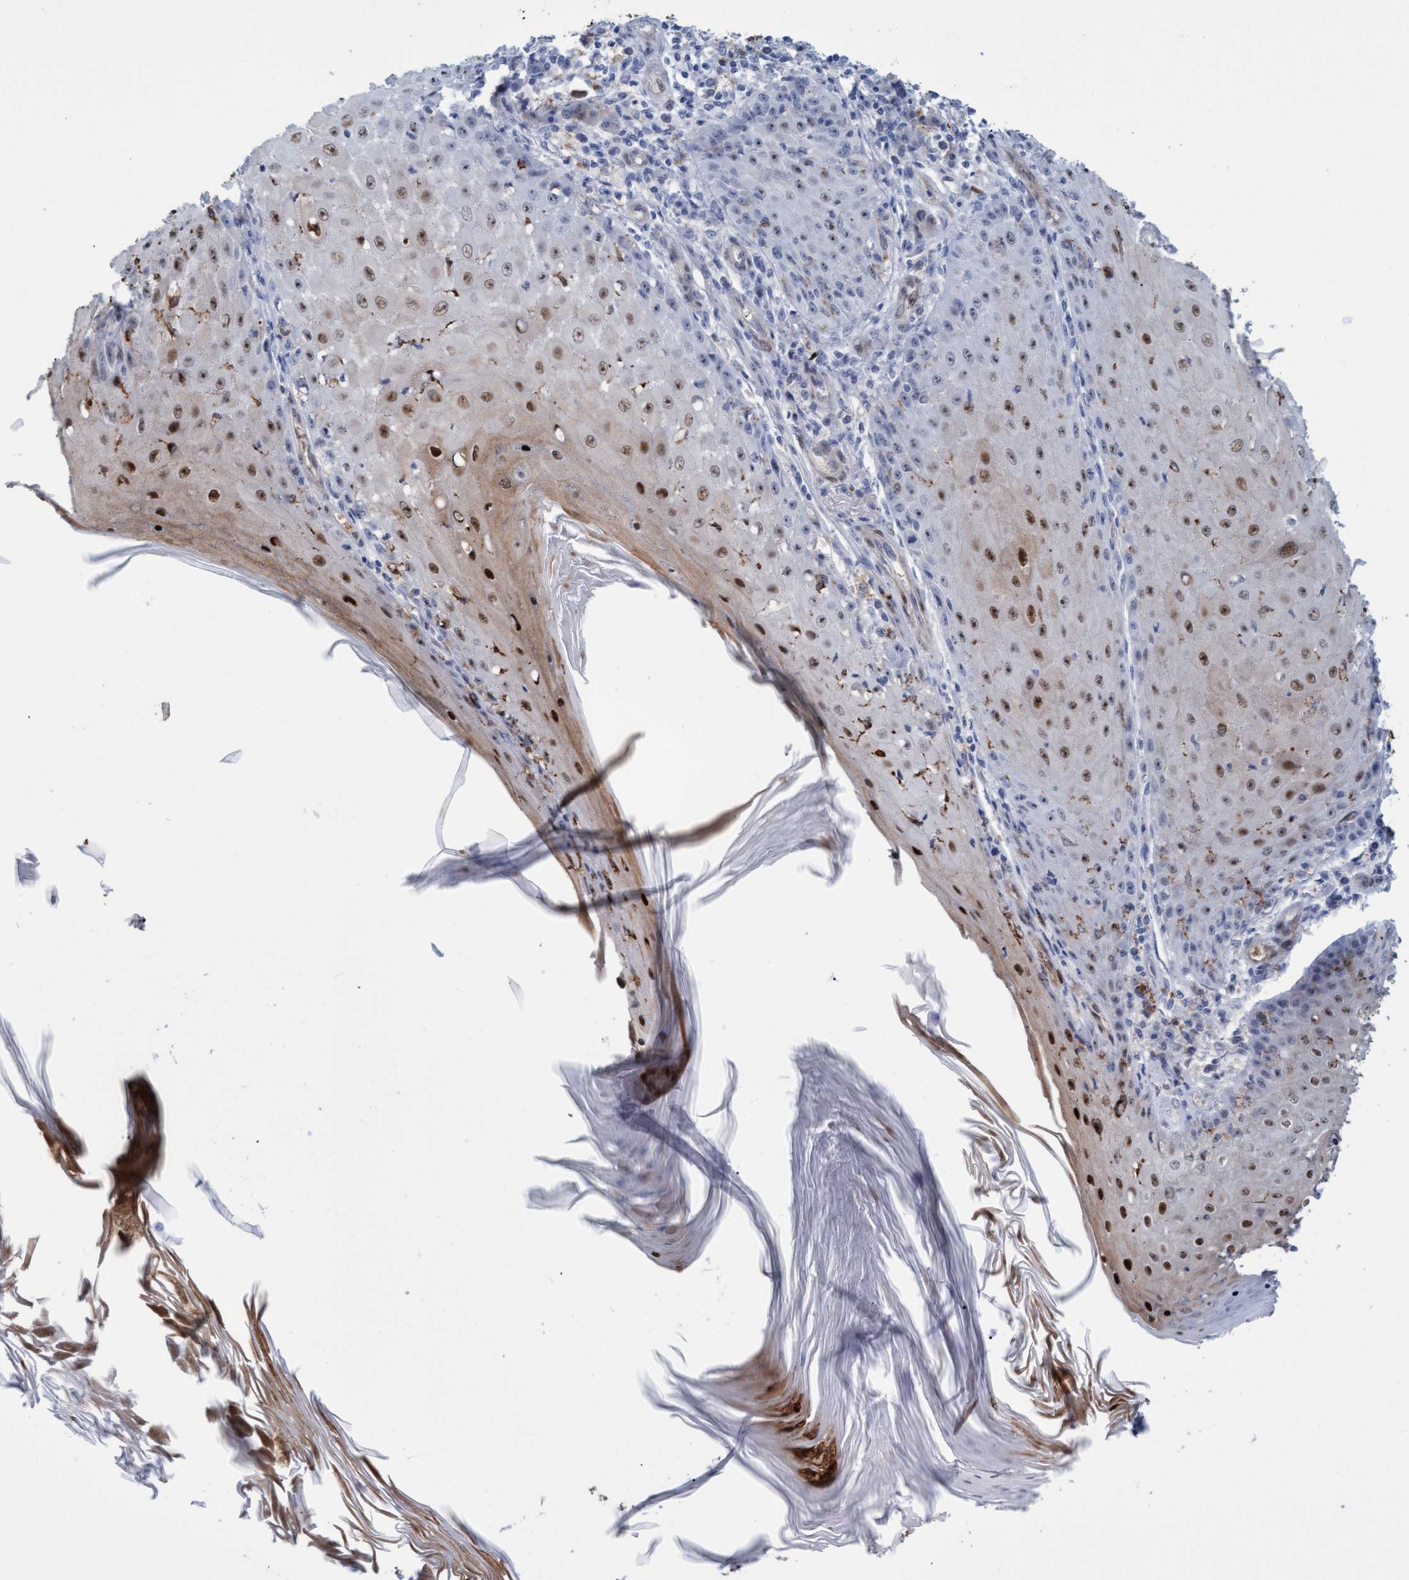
{"staining": {"intensity": "moderate", "quantity": ">75%", "location": "nuclear"}, "tissue": "skin cancer", "cell_type": "Tumor cells", "image_type": "cancer", "snomed": [{"axis": "morphology", "description": "Squamous cell carcinoma, NOS"}, {"axis": "topography", "description": "Skin"}], "caption": "The immunohistochemical stain labels moderate nuclear expression in tumor cells of skin cancer tissue.", "gene": "PINX1", "patient": {"sex": "female", "age": 73}}